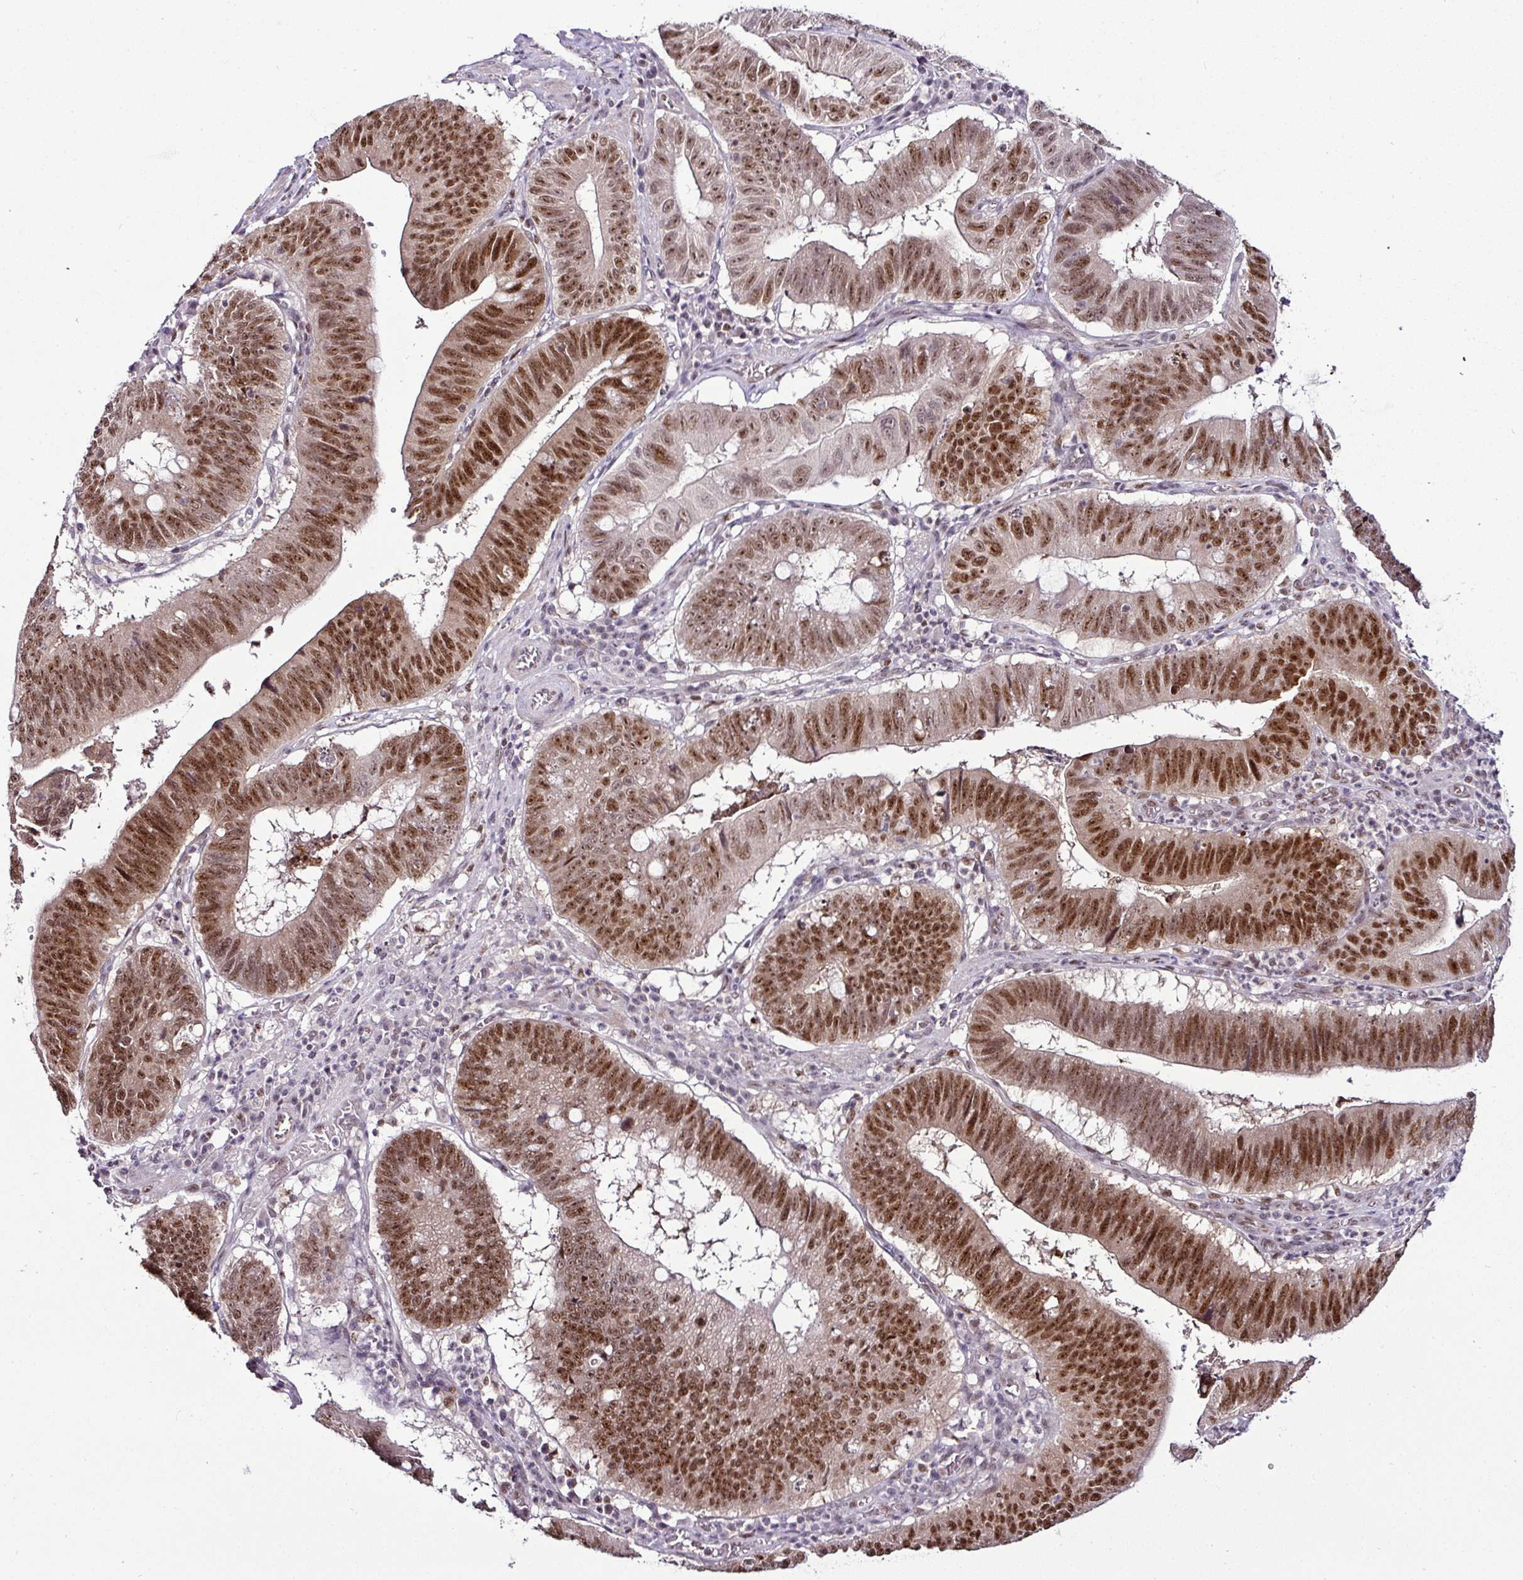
{"staining": {"intensity": "strong", "quantity": ">75%", "location": "nuclear"}, "tissue": "stomach cancer", "cell_type": "Tumor cells", "image_type": "cancer", "snomed": [{"axis": "morphology", "description": "Adenocarcinoma, NOS"}, {"axis": "topography", "description": "Stomach"}], "caption": "Tumor cells demonstrate strong nuclear positivity in approximately >75% of cells in stomach adenocarcinoma.", "gene": "KLF16", "patient": {"sex": "male", "age": 59}}